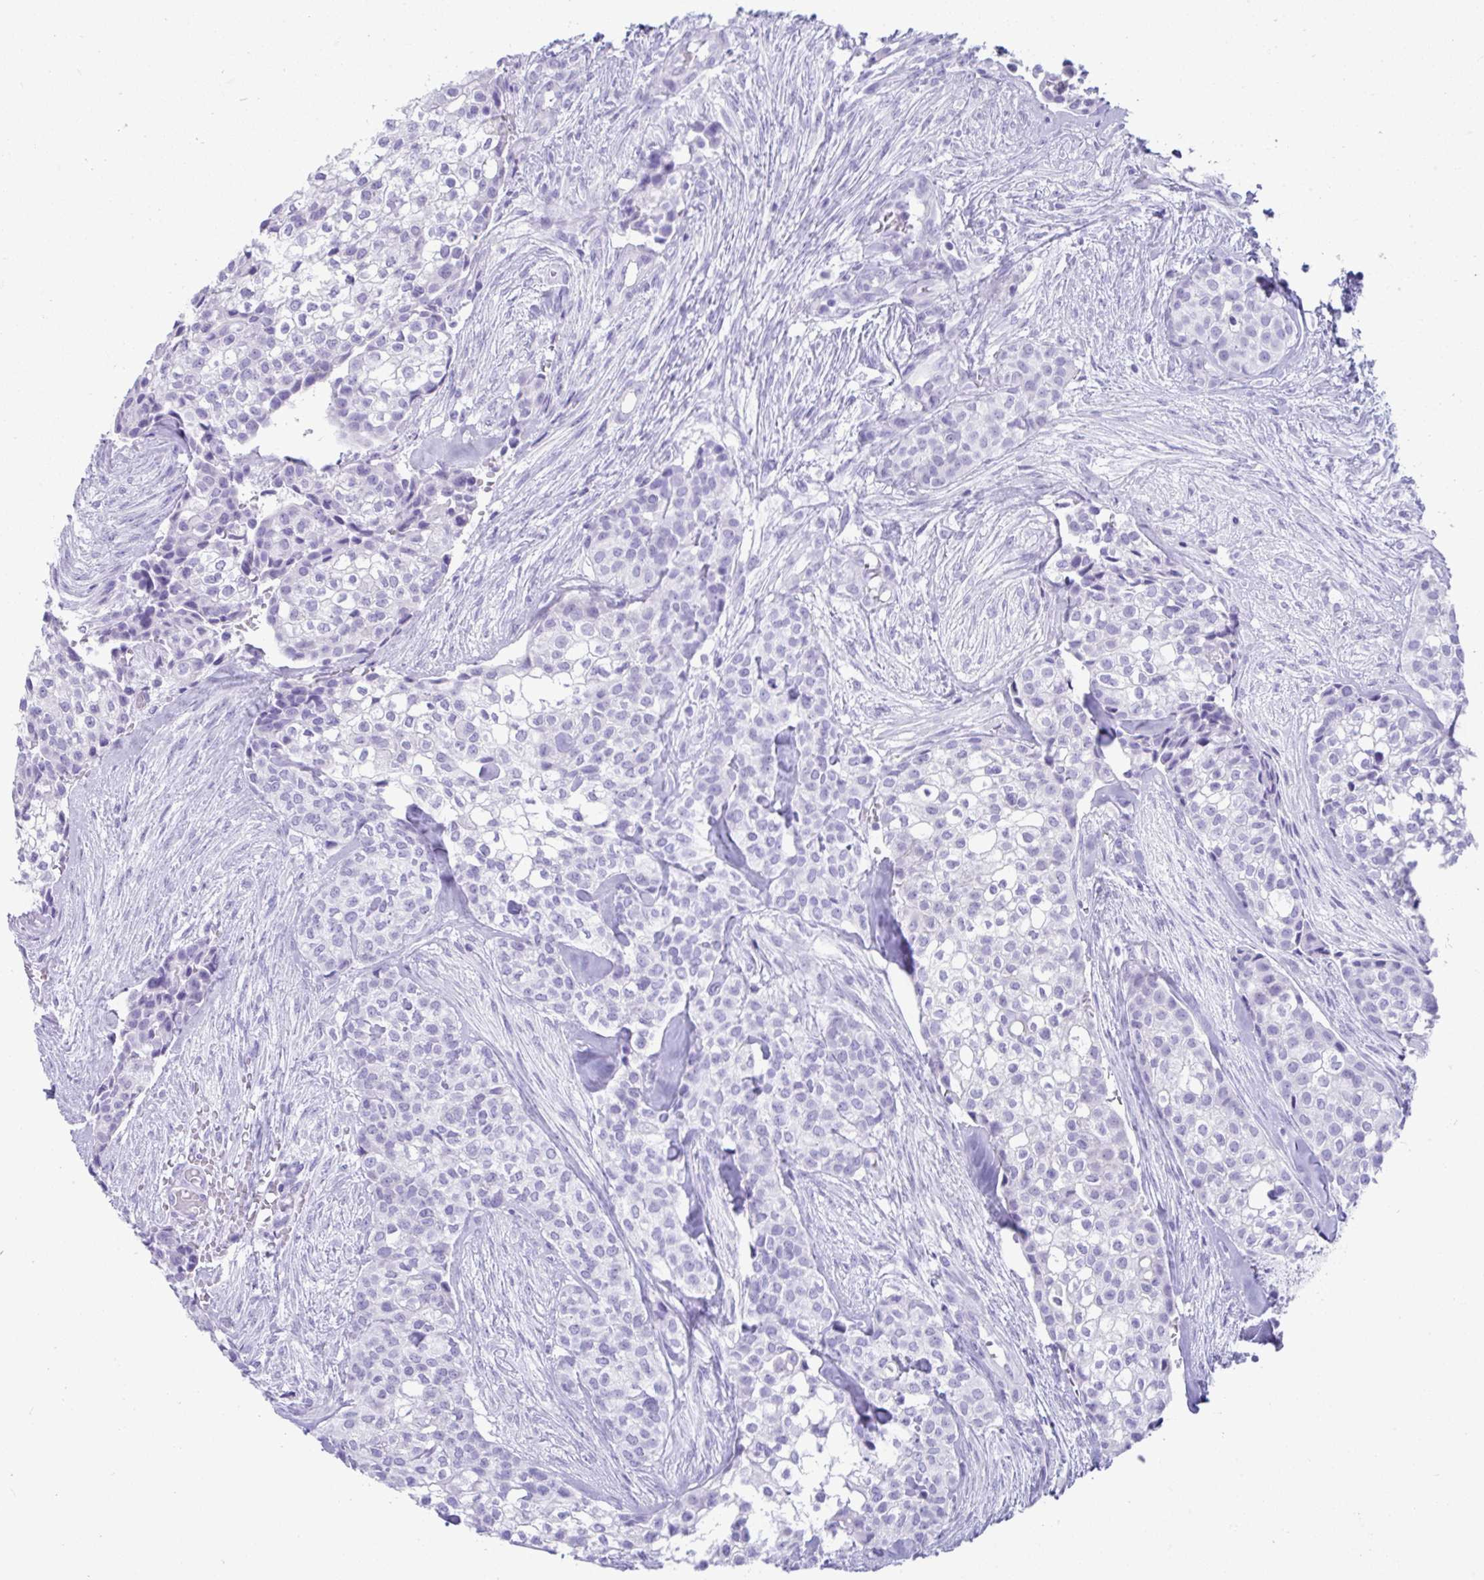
{"staining": {"intensity": "negative", "quantity": "none", "location": "none"}, "tissue": "head and neck cancer", "cell_type": "Tumor cells", "image_type": "cancer", "snomed": [{"axis": "morphology", "description": "Adenocarcinoma, NOS"}, {"axis": "topography", "description": "Head-Neck"}], "caption": "The micrograph demonstrates no significant expression in tumor cells of adenocarcinoma (head and neck).", "gene": "PSCA", "patient": {"sex": "male", "age": 81}}